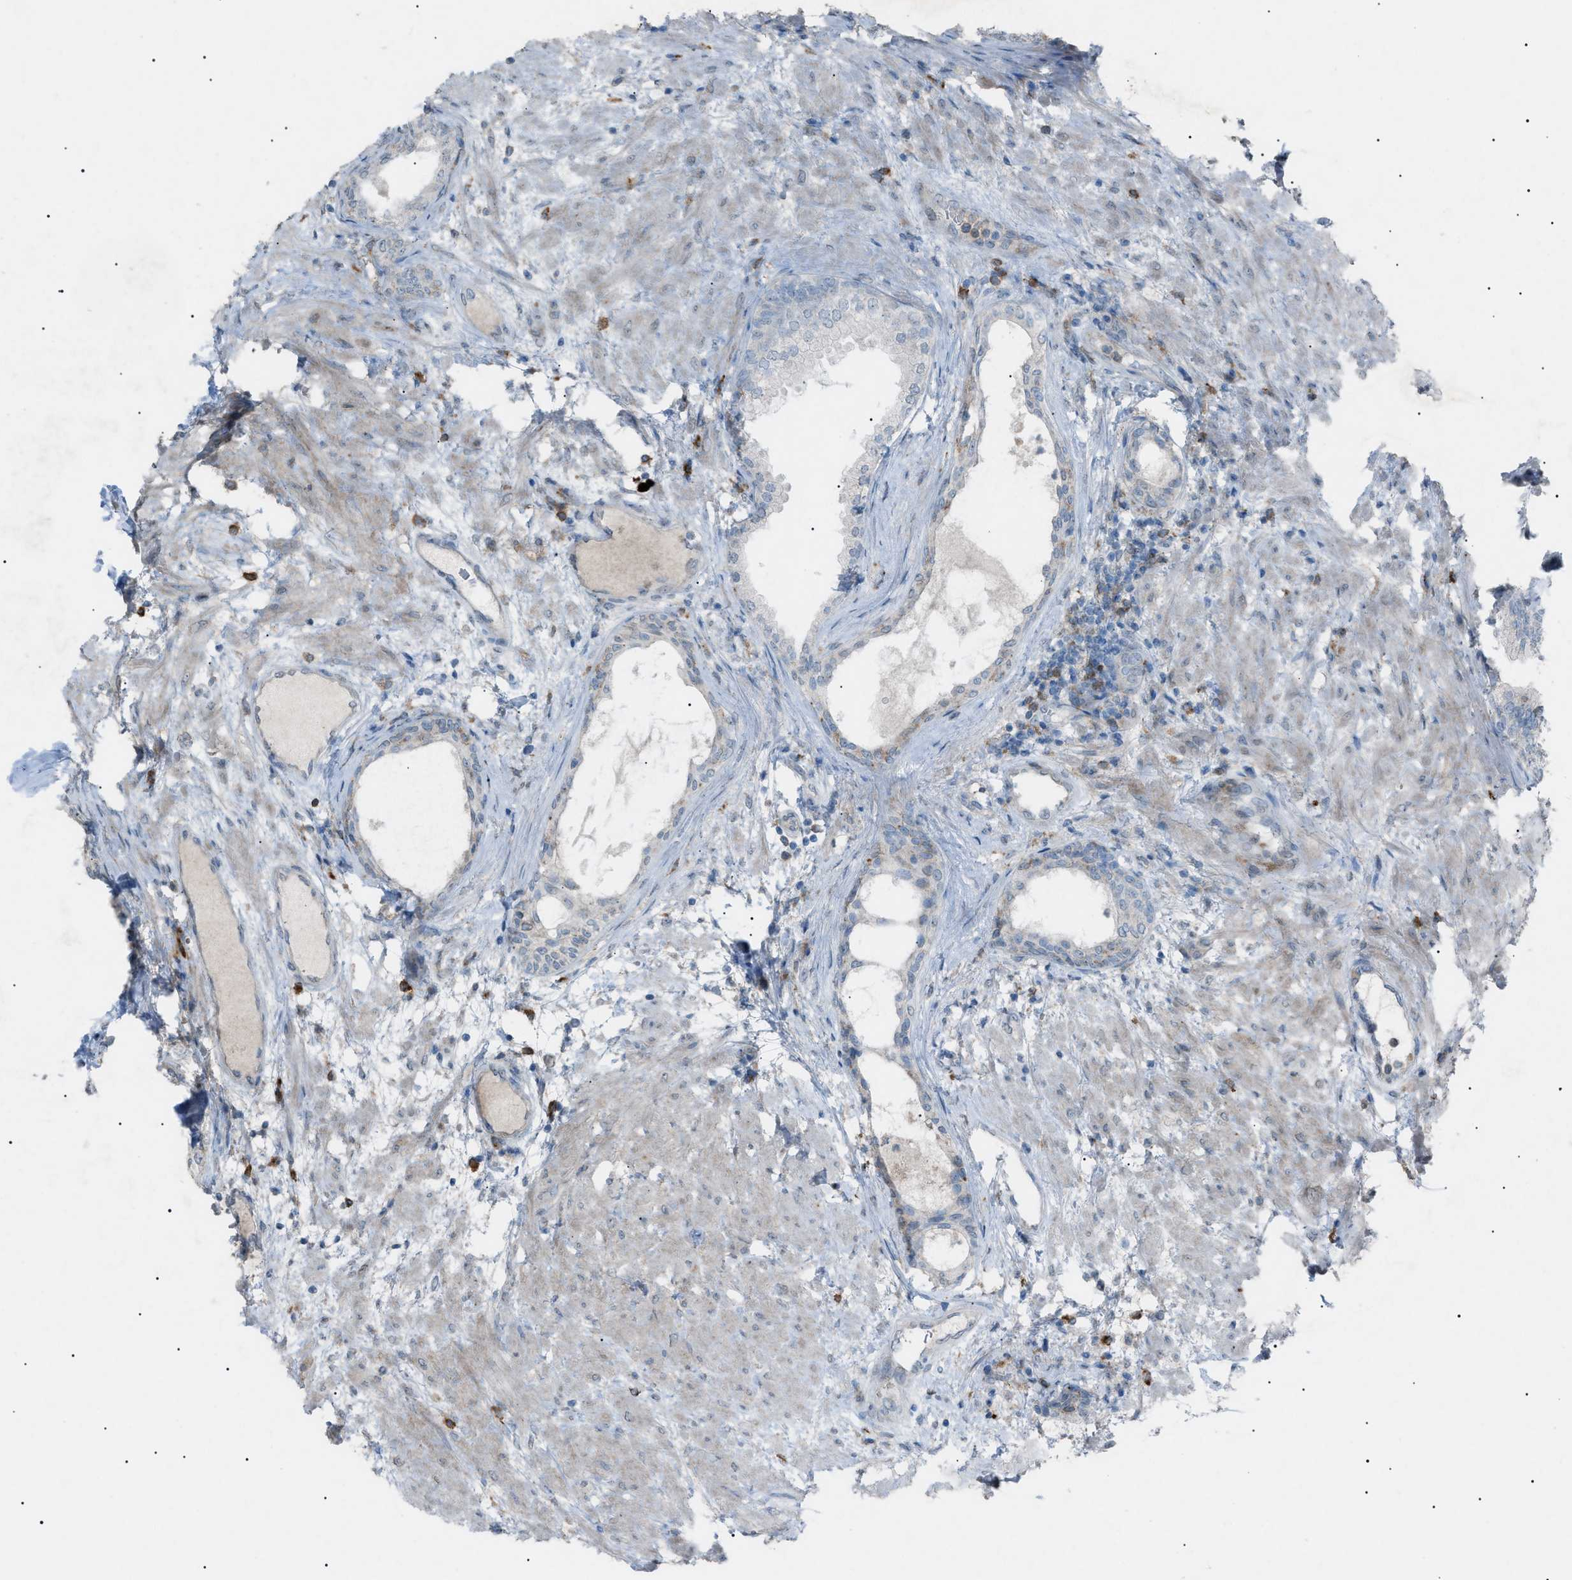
{"staining": {"intensity": "weak", "quantity": "<25%", "location": "cytoplasmic/membranous"}, "tissue": "prostate", "cell_type": "Glandular cells", "image_type": "normal", "snomed": [{"axis": "morphology", "description": "Normal tissue, NOS"}, {"axis": "topography", "description": "Prostate"}], "caption": "IHC photomicrograph of unremarkable human prostate stained for a protein (brown), which shows no expression in glandular cells.", "gene": "BTK", "patient": {"sex": "male", "age": 76}}